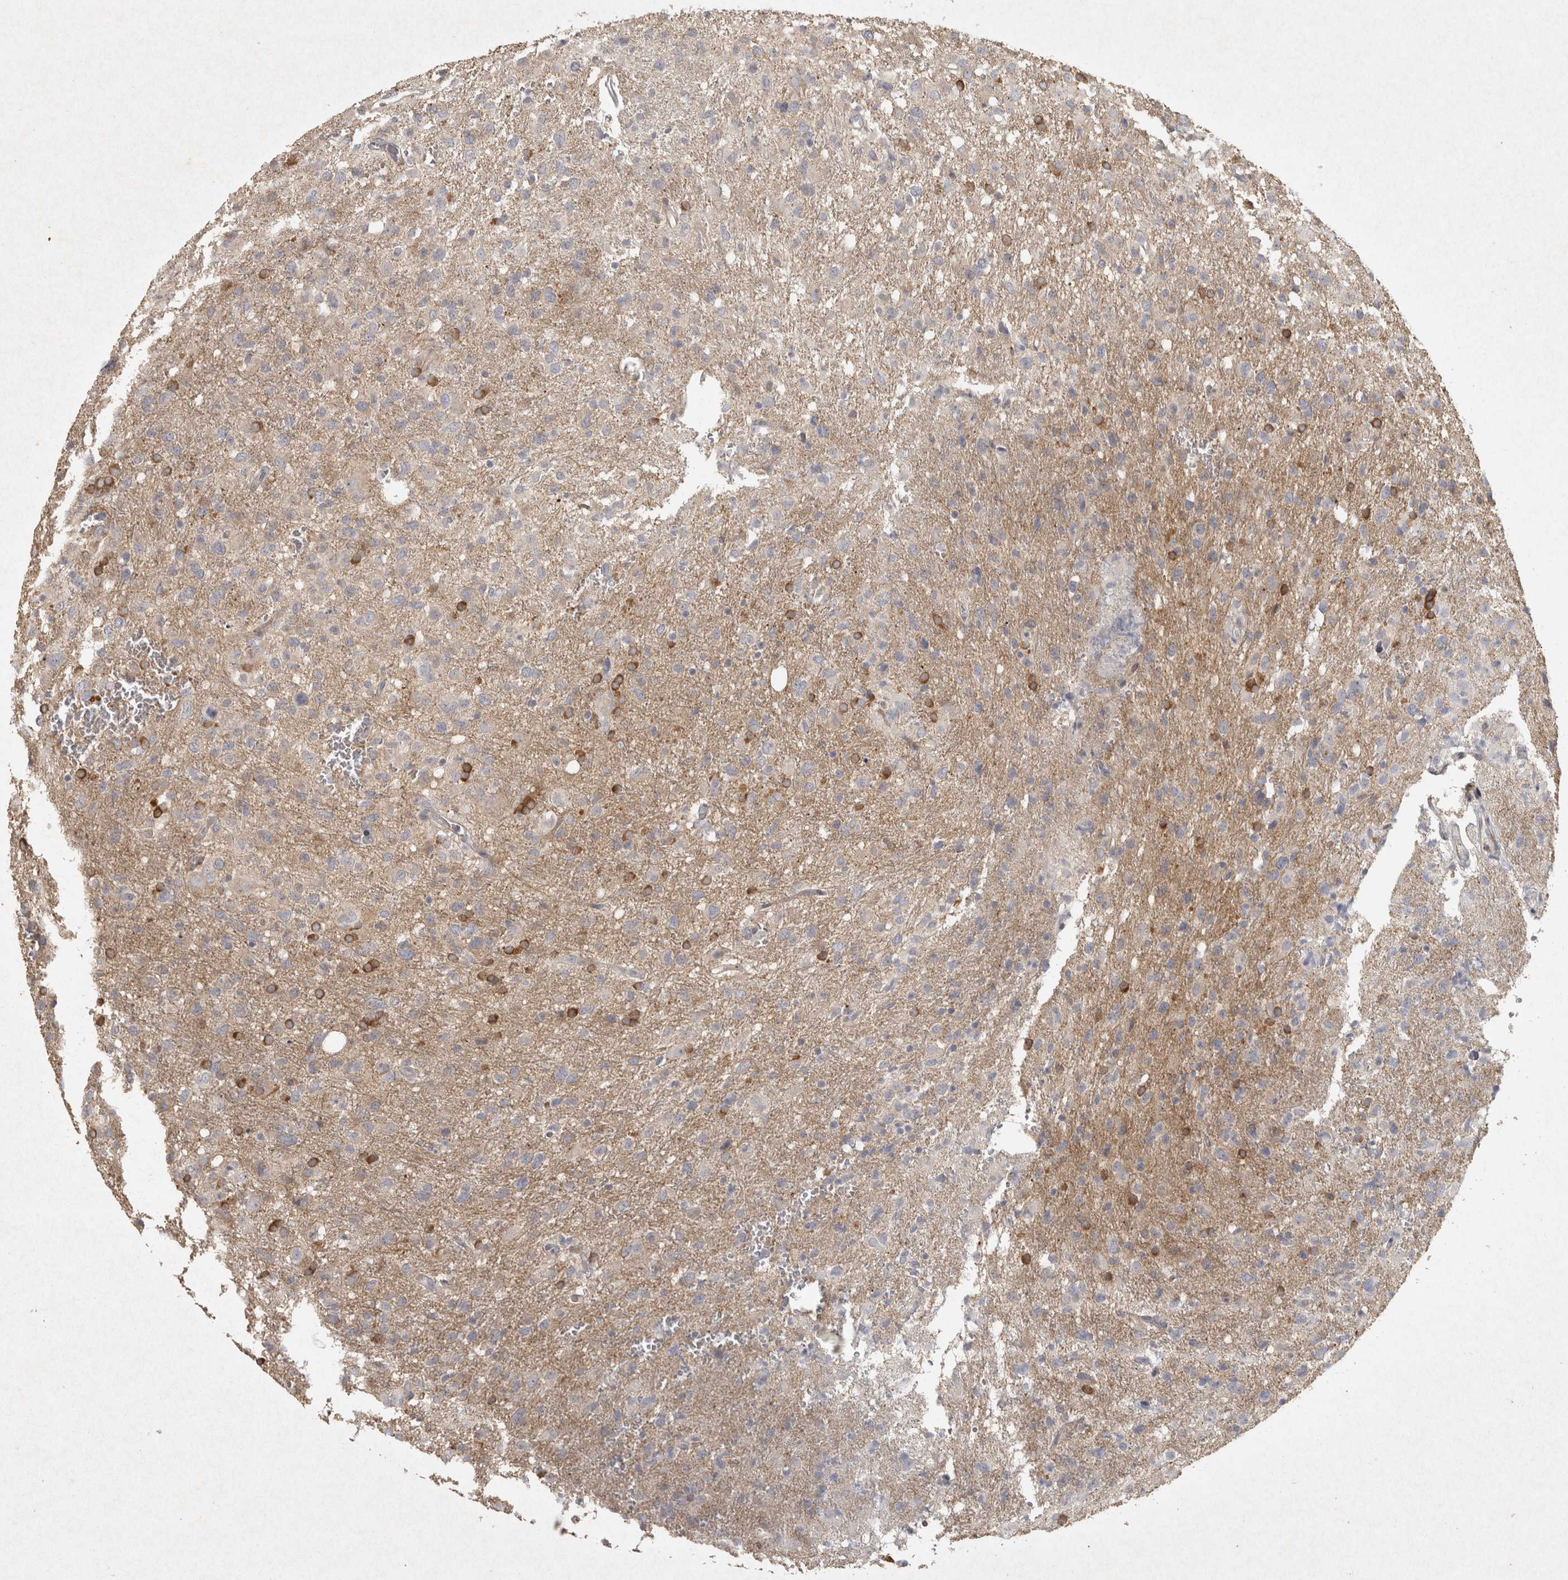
{"staining": {"intensity": "weak", "quantity": "<25%", "location": "cytoplasmic/membranous"}, "tissue": "glioma", "cell_type": "Tumor cells", "image_type": "cancer", "snomed": [{"axis": "morphology", "description": "Glioma, malignant, High grade"}, {"axis": "topography", "description": "Brain"}], "caption": "Immunohistochemistry (IHC) of glioma reveals no staining in tumor cells. Nuclei are stained in blue.", "gene": "OSTN", "patient": {"sex": "female", "age": 57}}